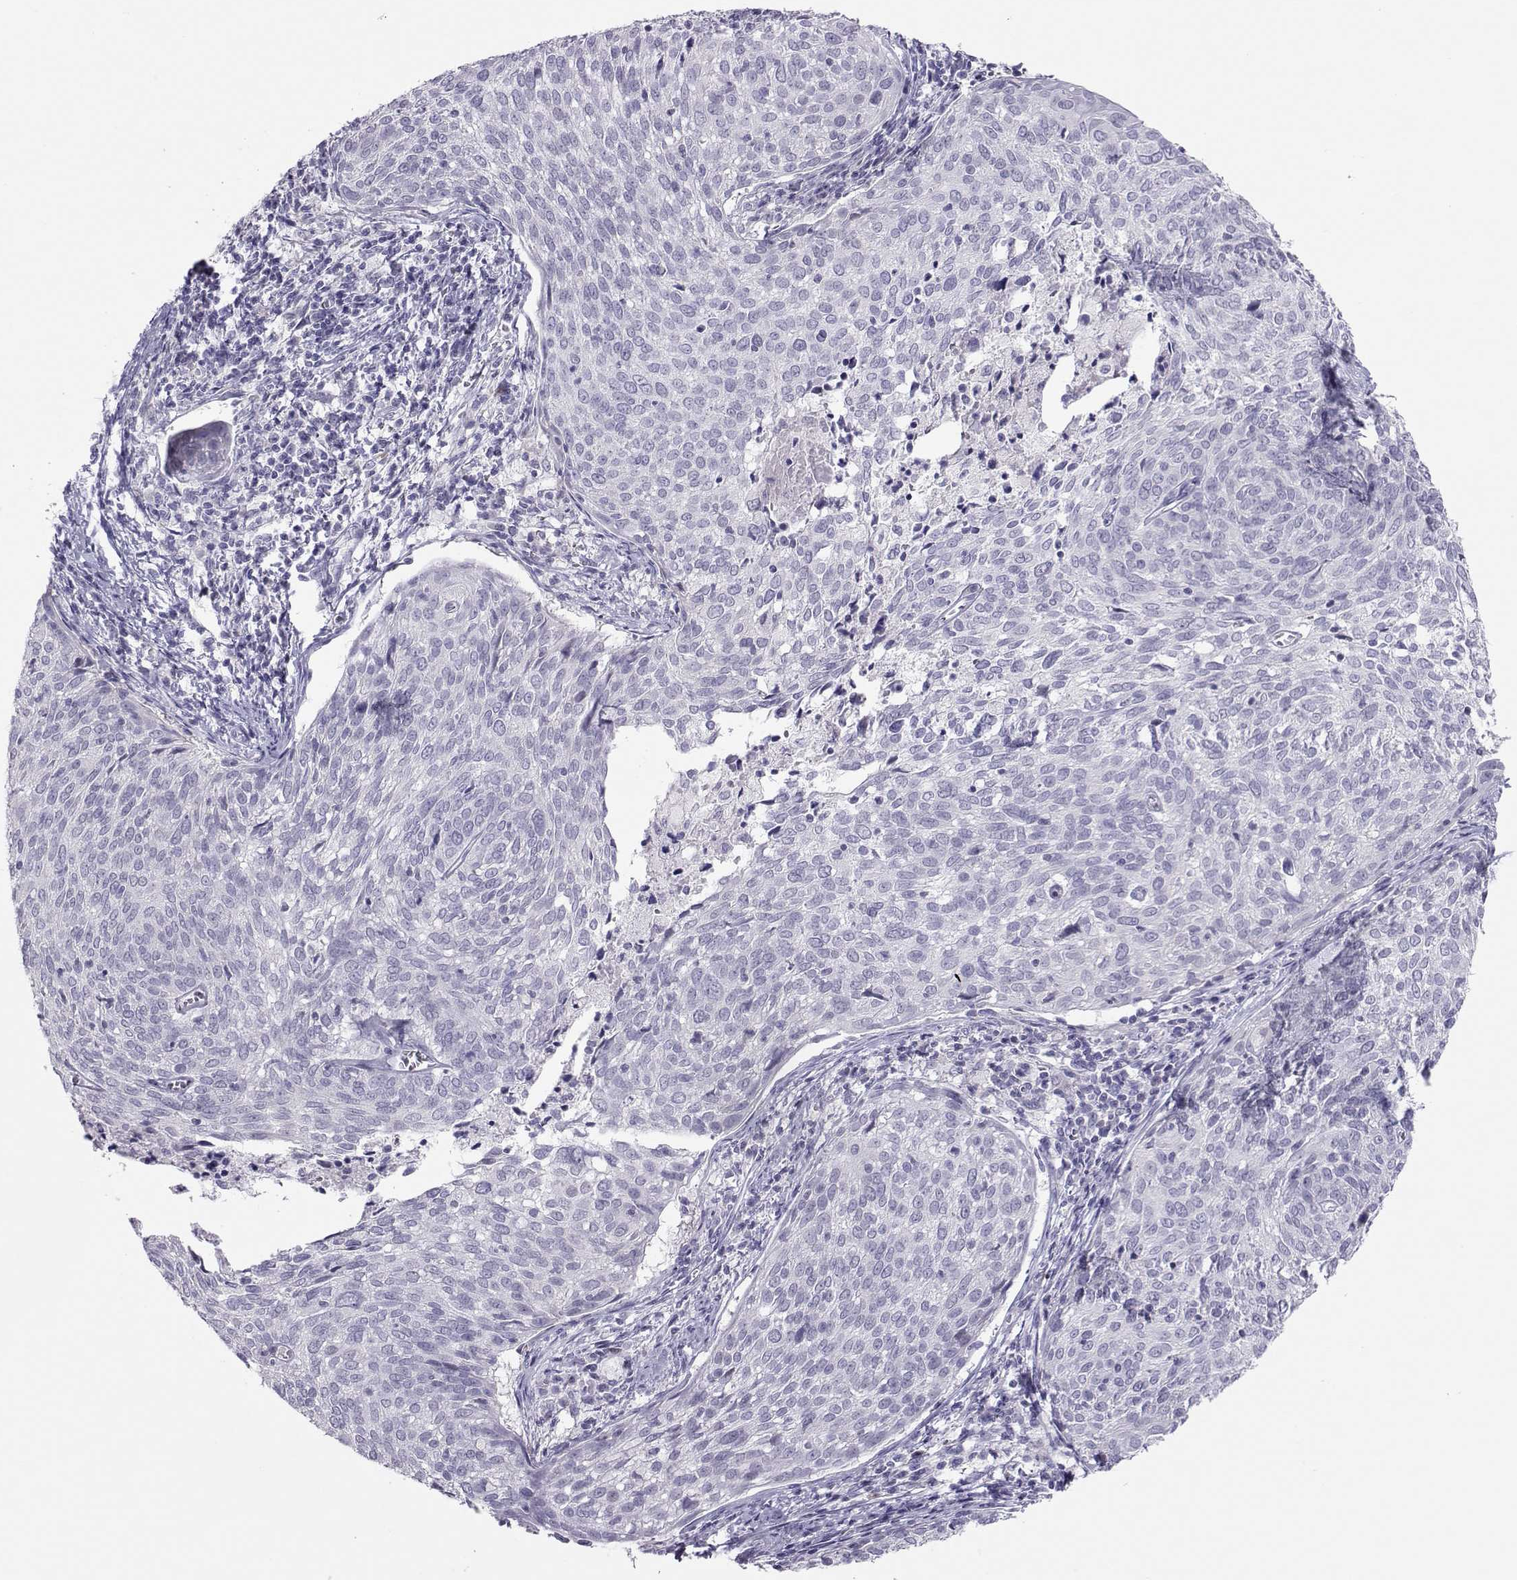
{"staining": {"intensity": "negative", "quantity": "none", "location": "none"}, "tissue": "cervical cancer", "cell_type": "Tumor cells", "image_type": "cancer", "snomed": [{"axis": "morphology", "description": "Squamous cell carcinoma, NOS"}, {"axis": "topography", "description": "Cervix"}], "caption": "This is an immunohistochemistry (IHC) image of squamous cell carcinoma (cervical). There is no expression in tumor cells.", "gene": "TRPM7", "patient": {"sex": "female", "age": 39}}